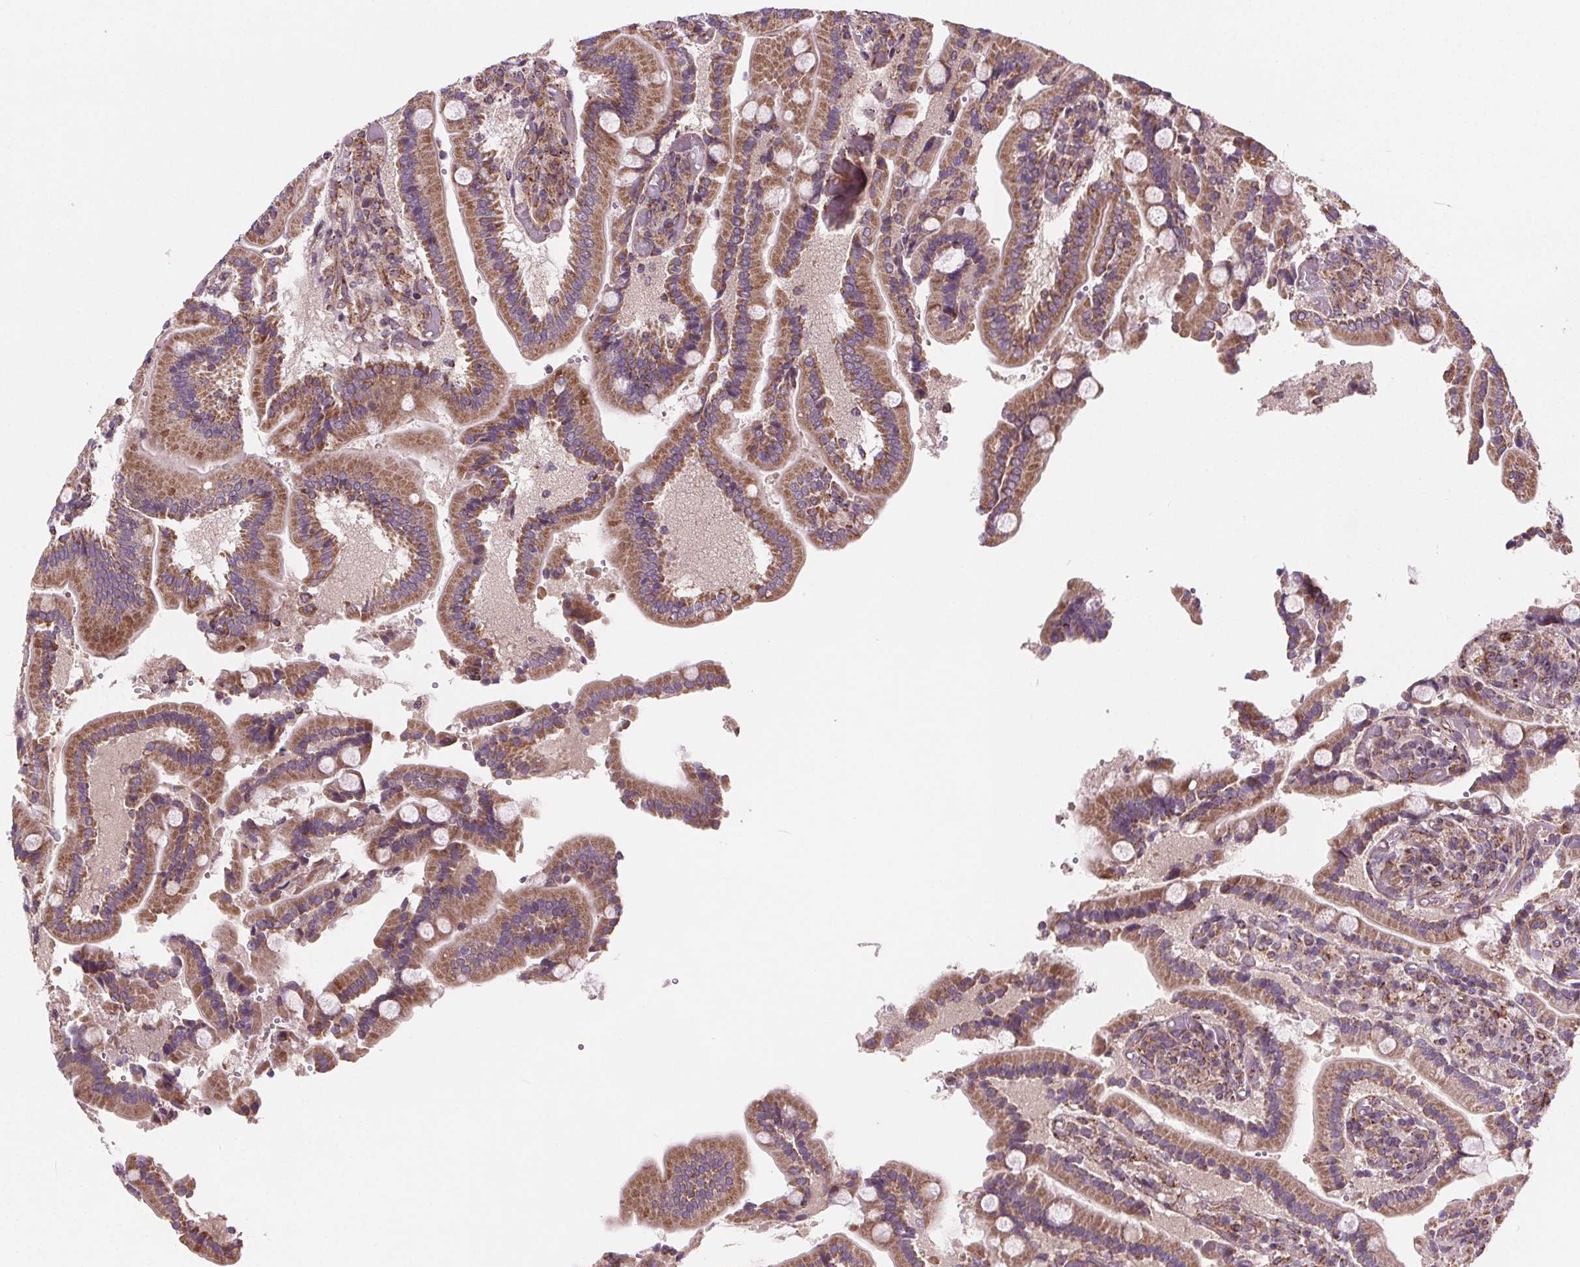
{"staining": {"intensity": "moderate", "quantity": ">75%", "location": "cytoplasmic/membranous"}, "tissue": "duodenum", "cell_type": "Glandular cells", "image_type": "normal", "snomed": [{"axis": "morphology", "description": "Normal tissue, NOS"}, {"axis": "topography", "description": "Duodenum"}], "caption": "A brown stain labels moderate cytoplasmic/membranous positivity of a protein in glandular cells of benign duodenum. The protein of interest is shown in brown color, while the nuclei are stained blue.", "gene": "GOLT1B", "patient": {"sex": "female", "age": 62}}